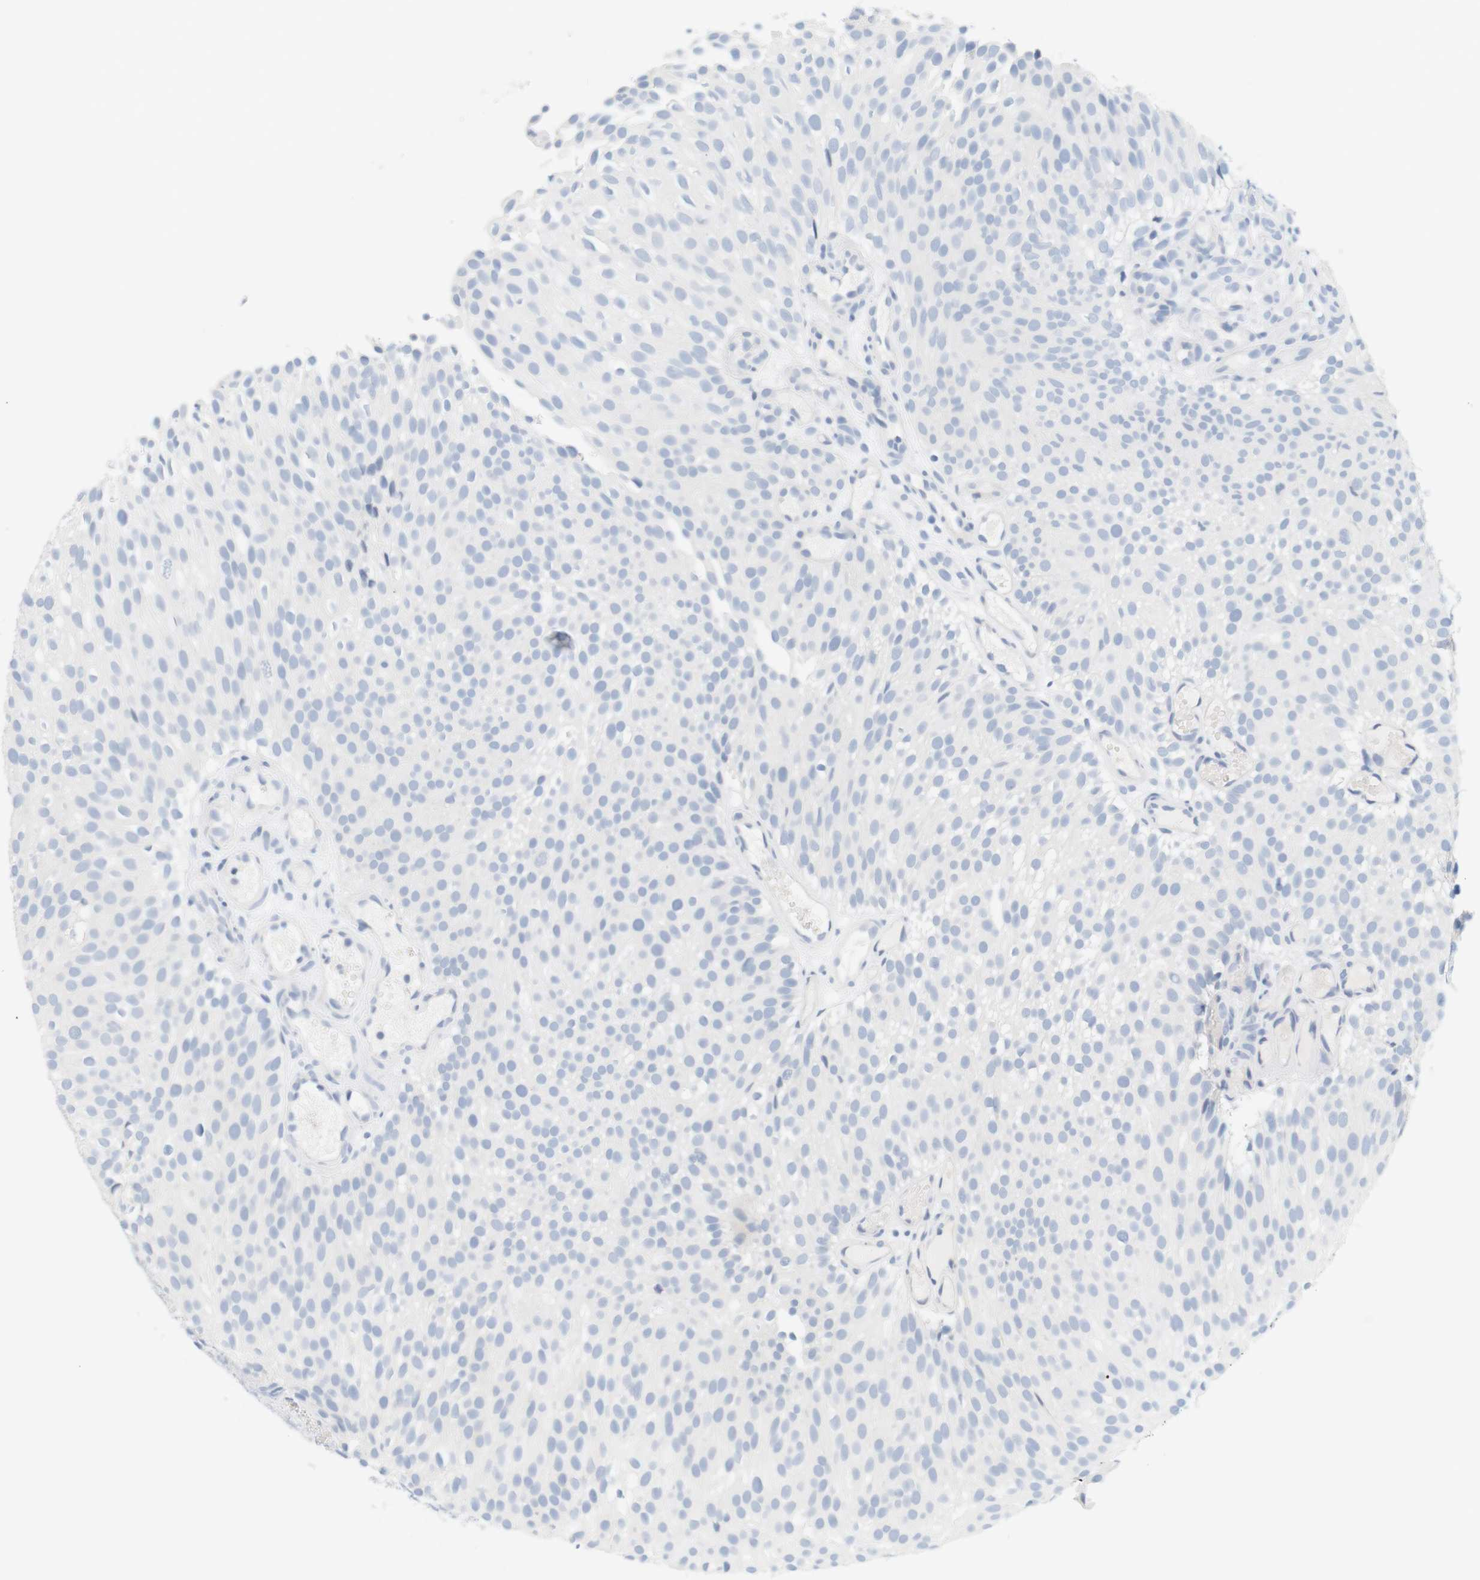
{"staining": {"intensity": "negative", "quantity": "none", "location": "none"}, "tissue": "urothelial cancer", "cell_type": "Tumor cells", "image_type": "cancer", "snomed": [{"axis": "morphology", "description": "Urothelial carcinoma, Low grade"}, {"axis": "topography", "description": "Urinary bladder"}], "caption": "Tumor cells are negative for brown protein staining in low-grade urothelial carcinoma.", "gene": "OPRM1", "patient": {"sex": "male", "age": 78}}